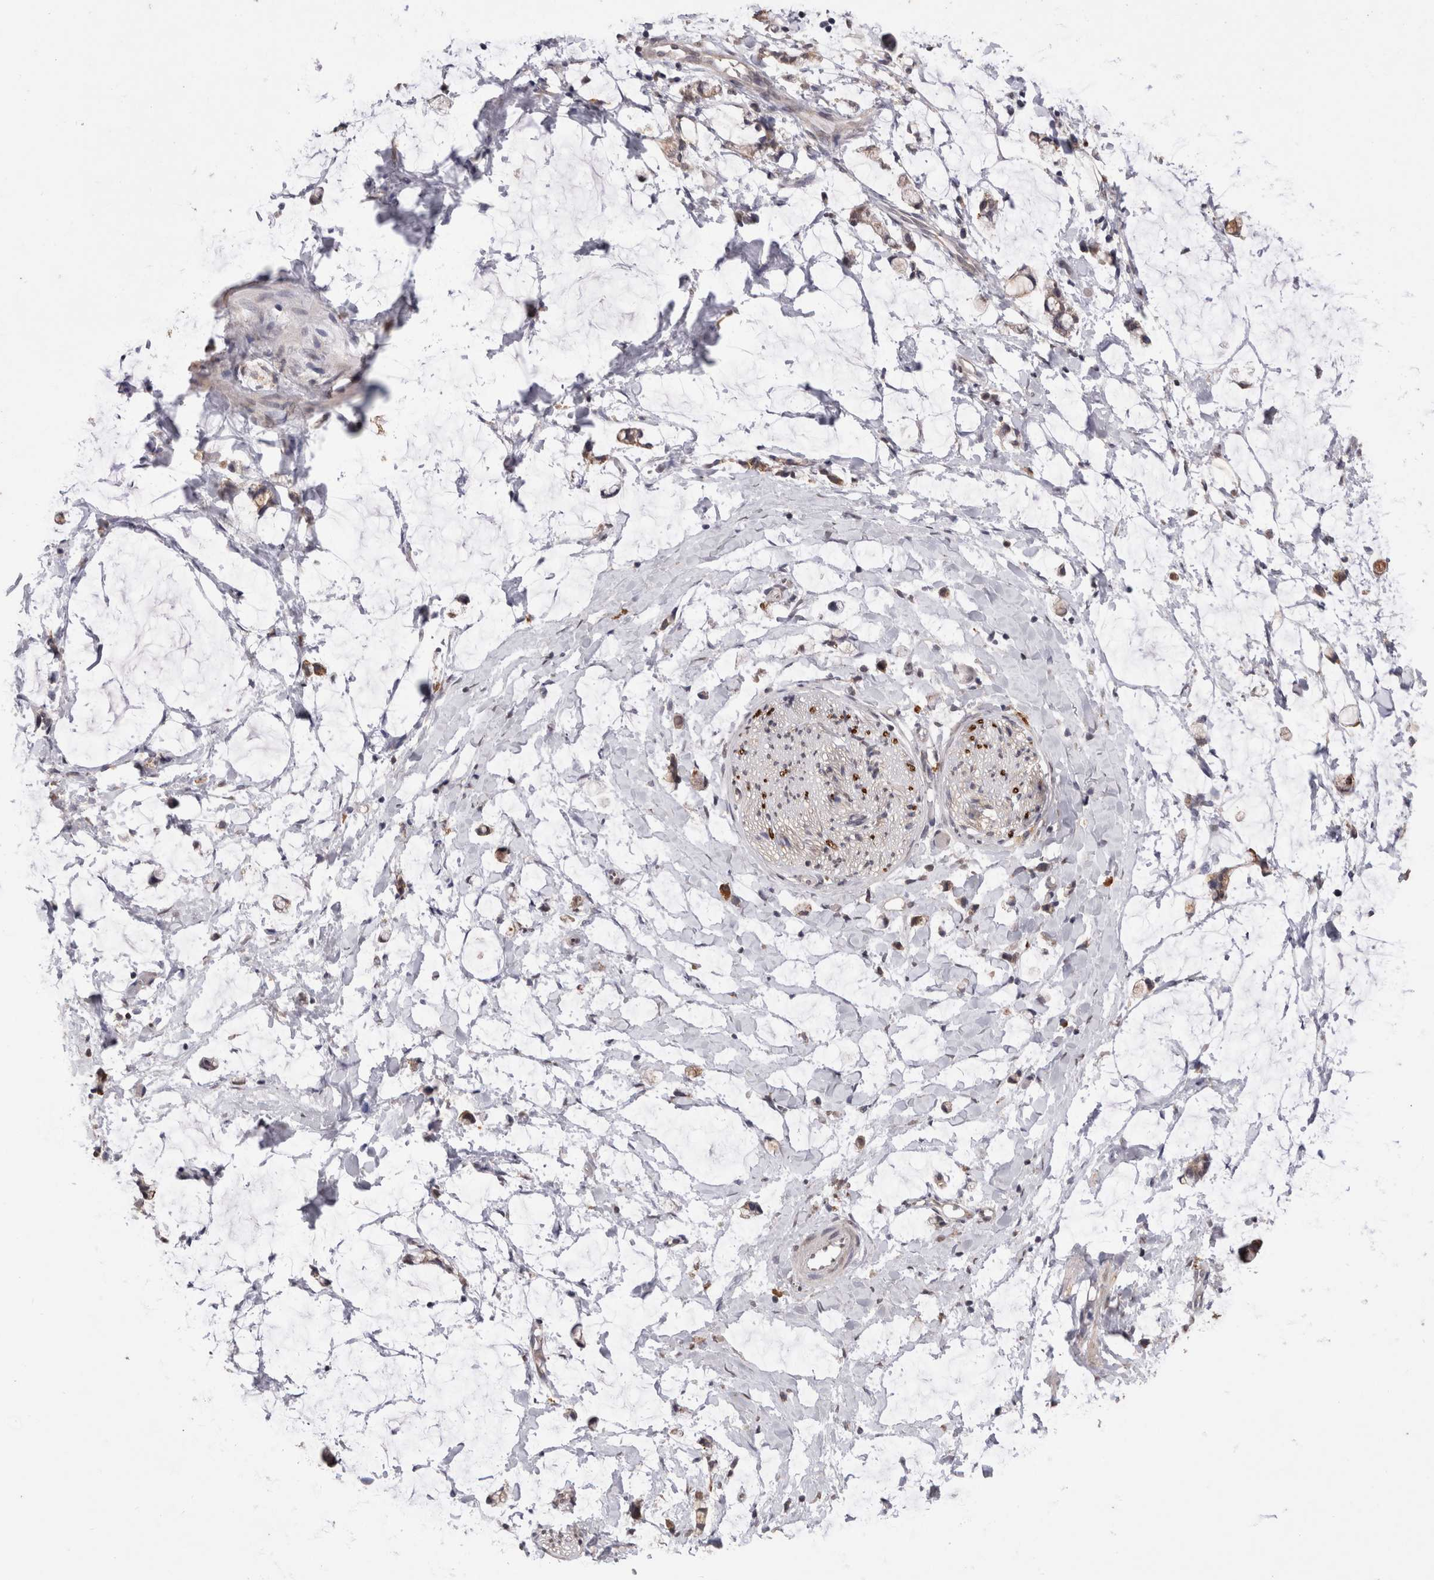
{"staining": {"intensity": "negative", "quantity": "none", "location": "none"}, "tissue": "adipose tissue", "cell_type": "Adipocytes", "image_type": "normal", "snomed": [{"axis": "morphology", "description": "Normal tissue, NOS"}, {"axis": "morphology", "description": "Adenocarcinoma, NOS"}, {"axis": "topography", "description": "Colon"}, {"axis": "topography", "description": "Peripheral nerve tissue"}], "caption": "Protein analysis of normal adipose tissue exhibits no significant expression in adipocytes. (DAB immunohistochemistry (IHC) visualized using brightfield microscopy, high magnification).", "gene": "GRK5", "patient": {"sex": "male", "age": 14}}